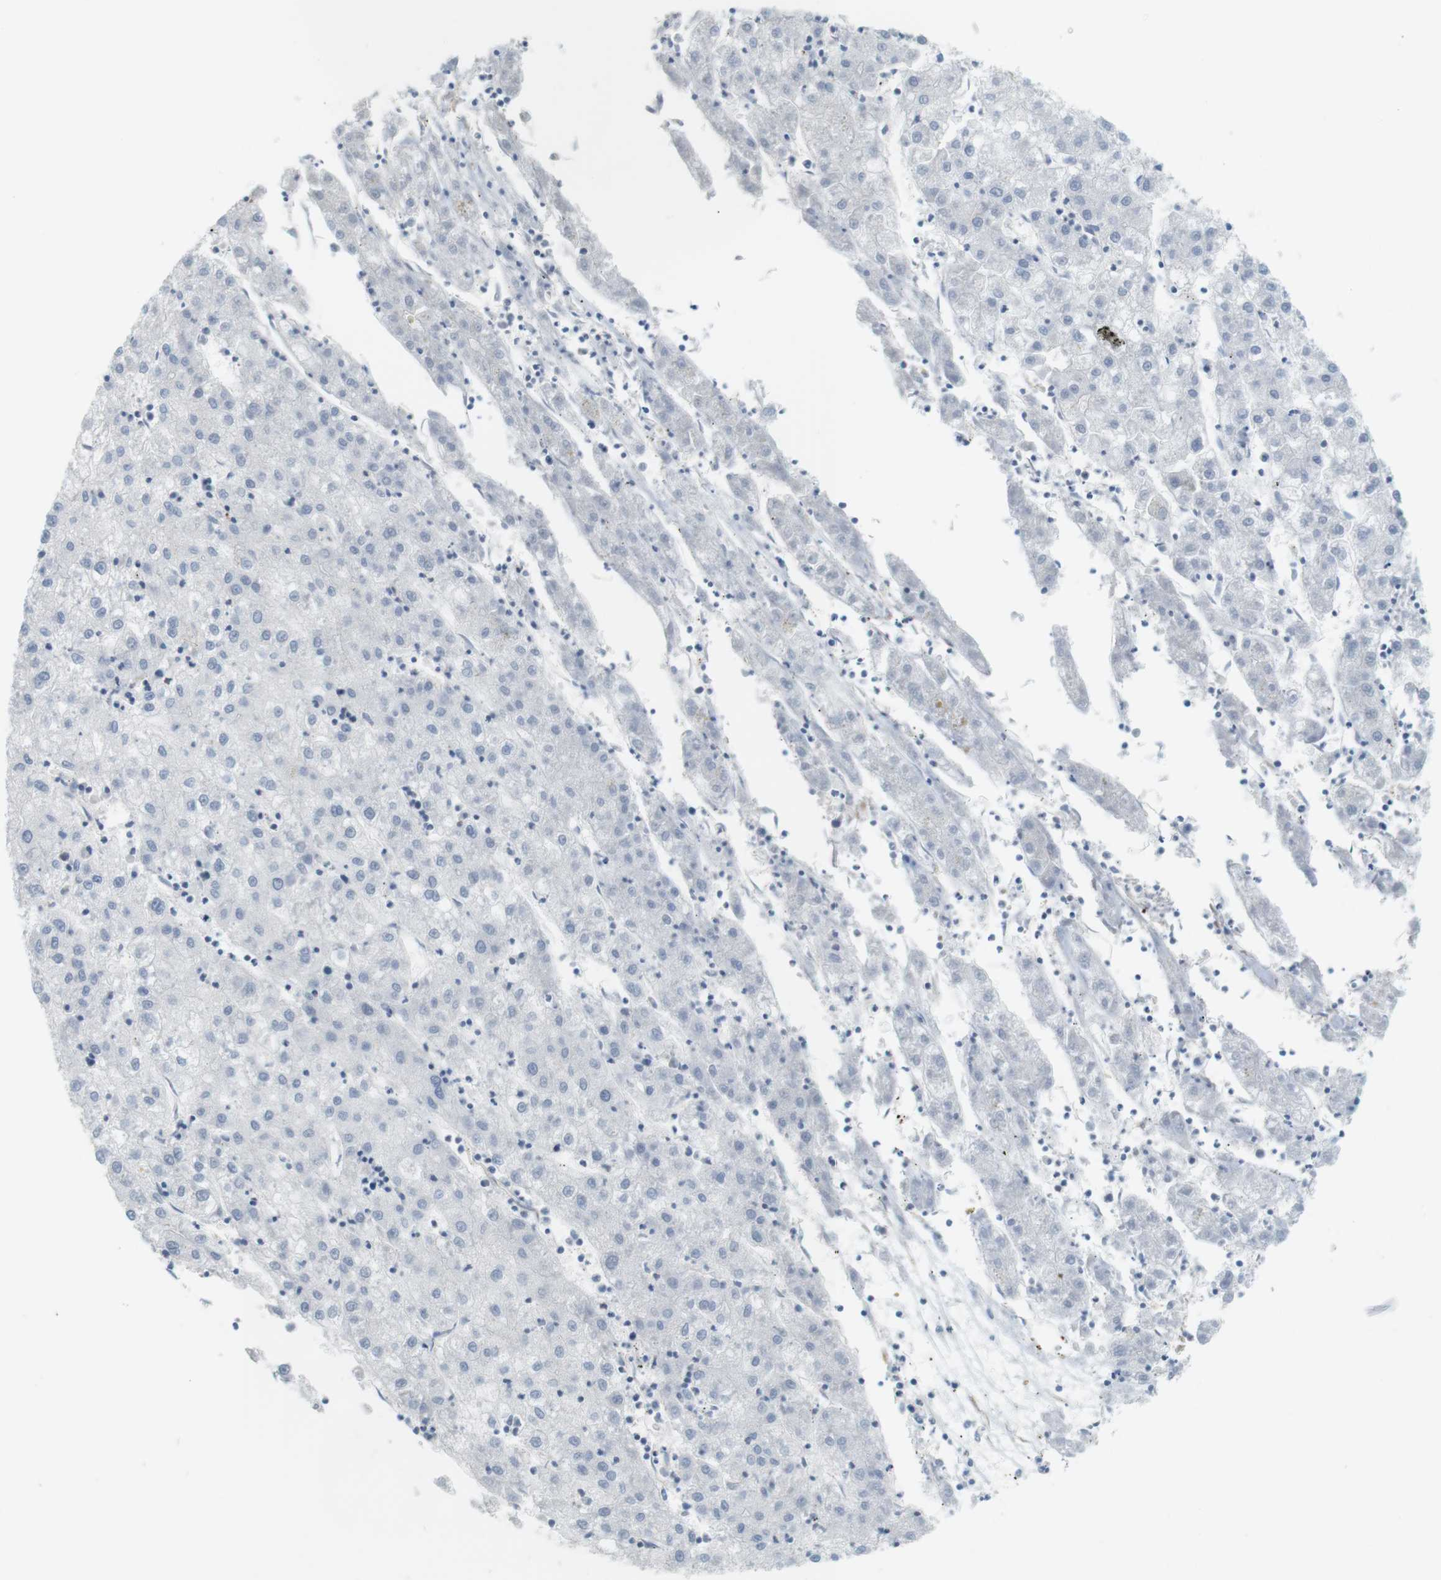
{"staining": {"intensity": "negative", "quantity": "none", "location": "none"}, "tissue": "liver cancer", "cell_type": "Tumor cells", "image_type": "cancer", "snomed": [{"axis": "morphology", "description": "Carcinoma, Hepatocellular, NOS"}, {"axis": "topography", "description": "Liver"}], "caption": "Immunohistochemistry micrograph of human liver hepatocellular carcinoma stained for a protein (brown), which demonstrates no staining in tumor cells.", "gene": "F2R", "patient": {"sex": "male", "age": 72}}